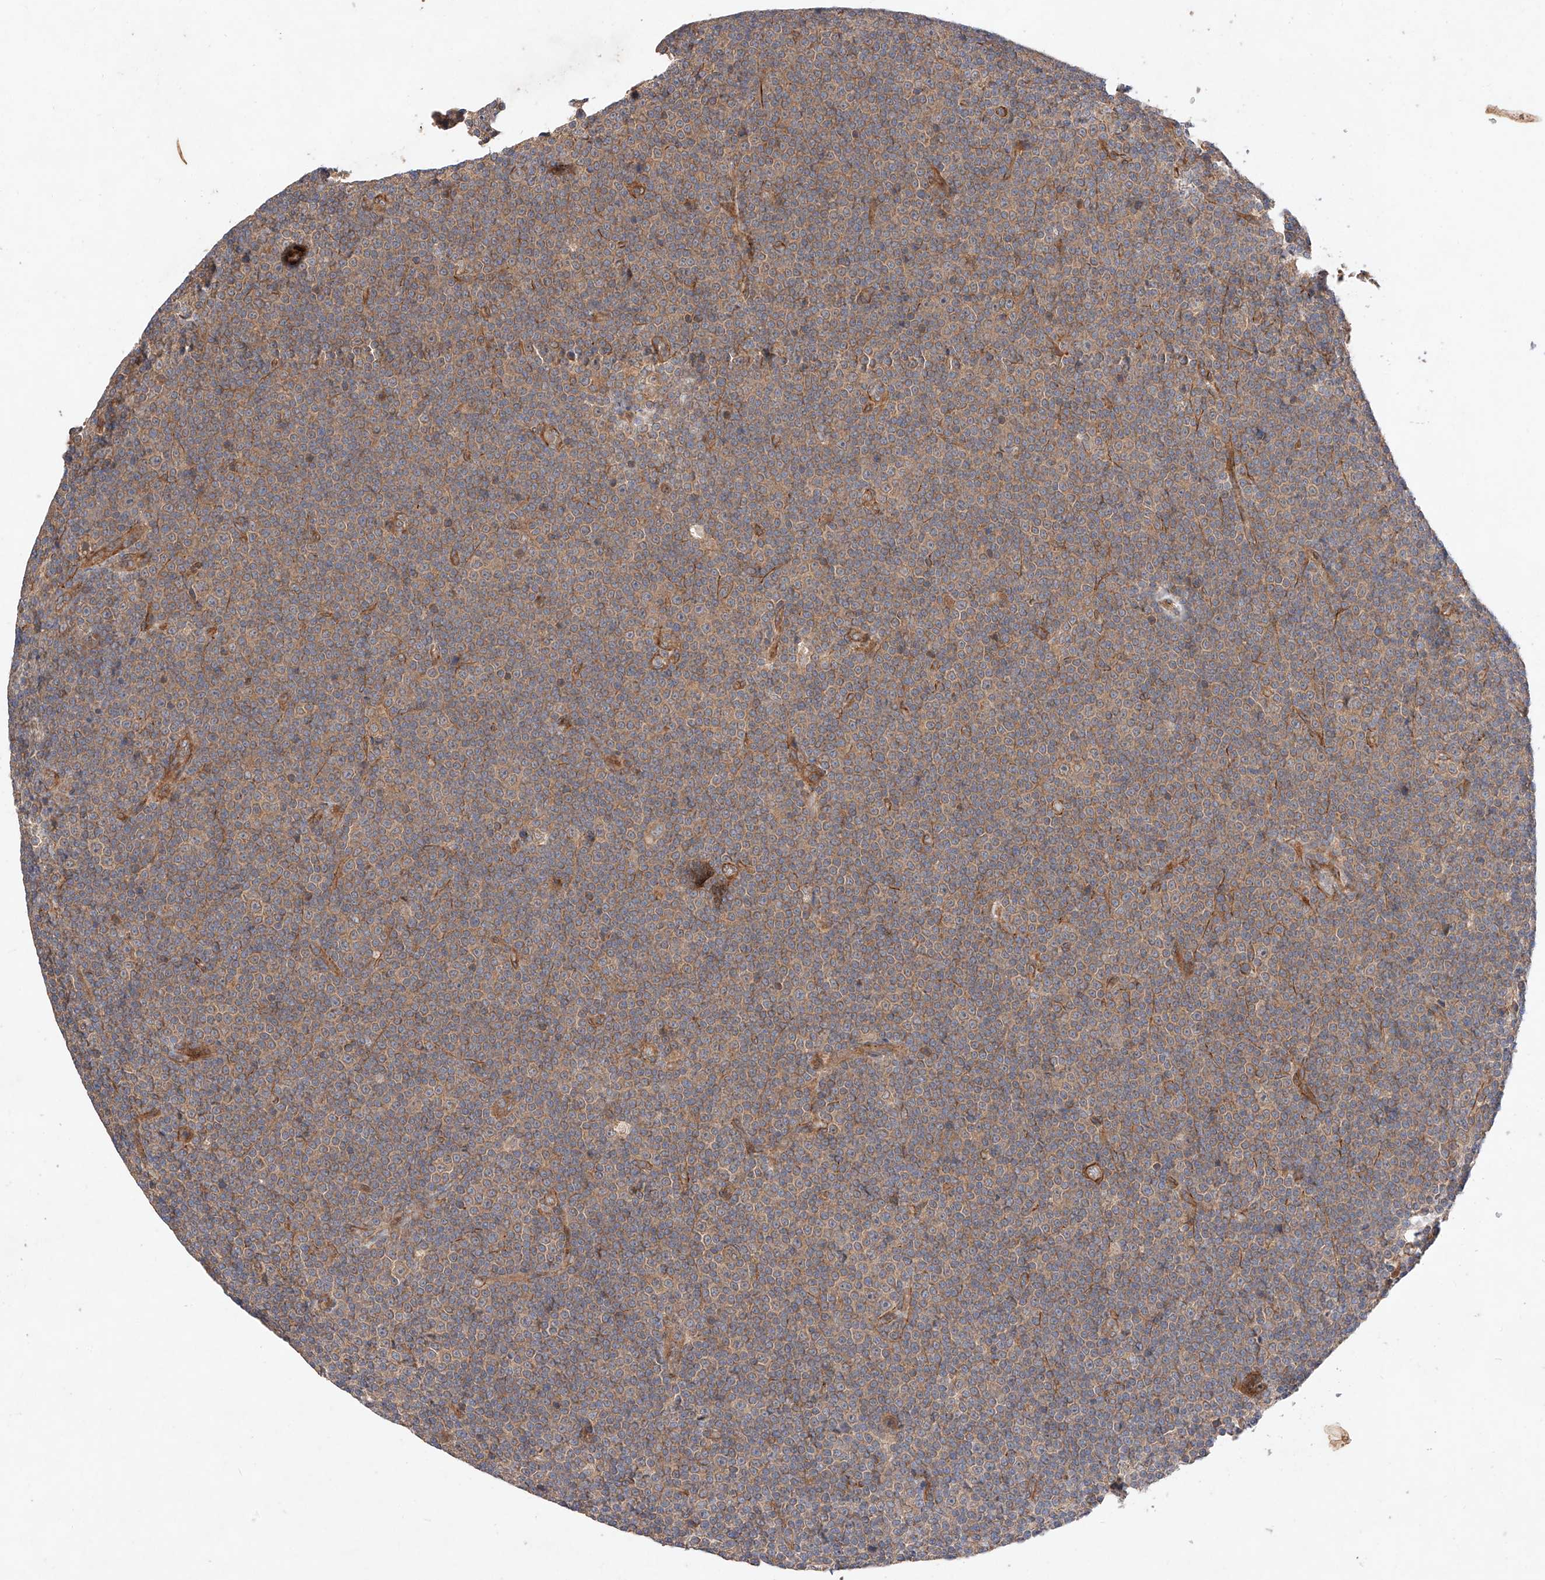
{"staining": {"intensity": "moderate", "quantity": ">75%", "location": "cytoplasmic/membranous"}, "tissue": "lymphoma", "cell_type": "Tumor cells", "image_type": "cancer", "snomed": [{"axis": "morphology", "description": "Malignant lymphoma, non-Hodgkin's type, Low grade"}, {"axis": "topography", "description": "Lymph node"}], "caption": "The immunohistochemical stain shows moderate cytoplasmic/membranous expression in tumor cells of lymphoma tissue.", "gene": "RAB23", "patient": {"sex": "female", "age": 67}}